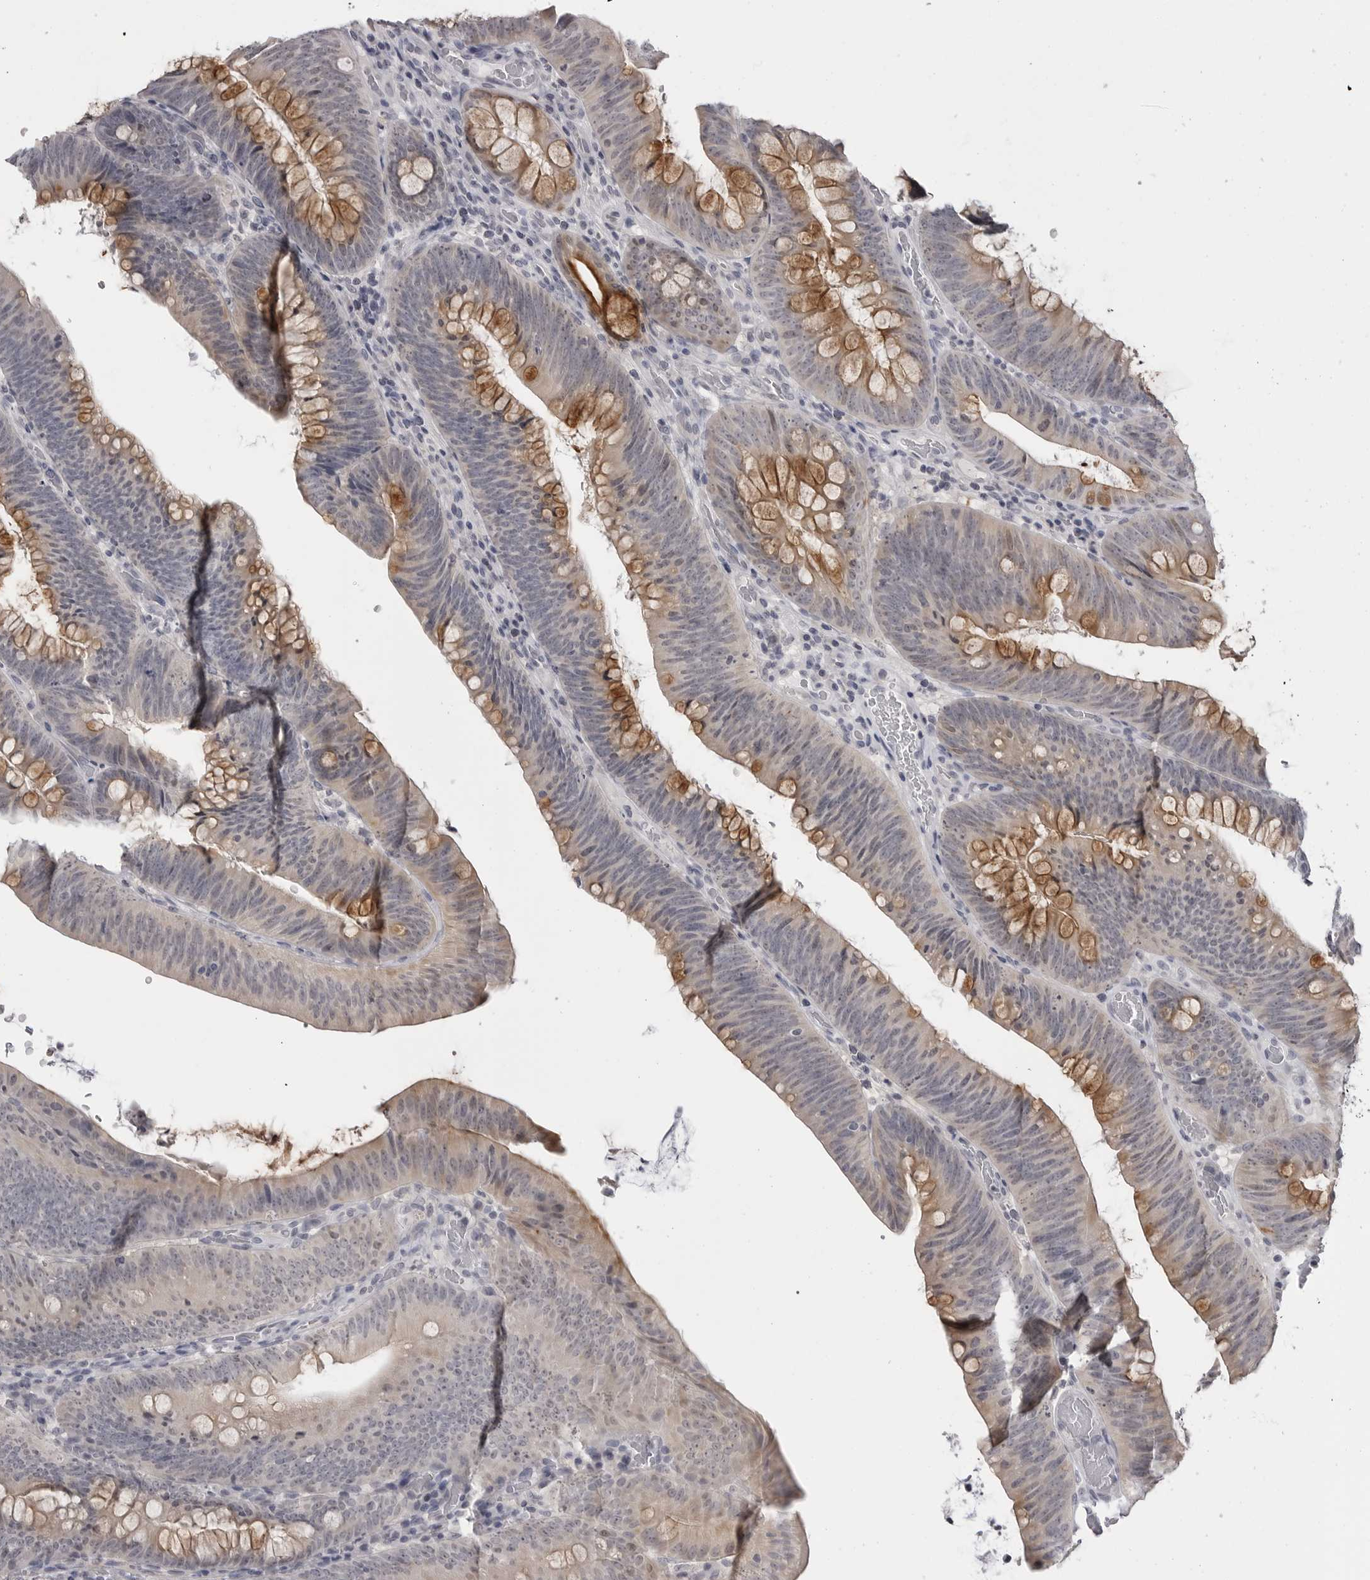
{"staining": {"intensity": "moderate", "quantity": "25%-75%", "location": "cytoplasmic/membranous"}, "tissue": "colorectal cancer", "cell_type": "Tumor cells", "image_type": "cancer", "snomed": [{"axis": "morphology", "description": "Normal tissue, NOS"}, {"axis": "topography", "description": "Colon"}], "caption": "Protein expression analysis of colorectal cancer shows moderate cytoplasmic/membranous positivity in approximately 25%-75% of tumor cells. (DAB IHC with brightfield microscopy, high magnification).", "gene": "GPN2", "patient": {"sex": "female", "age": 82}}